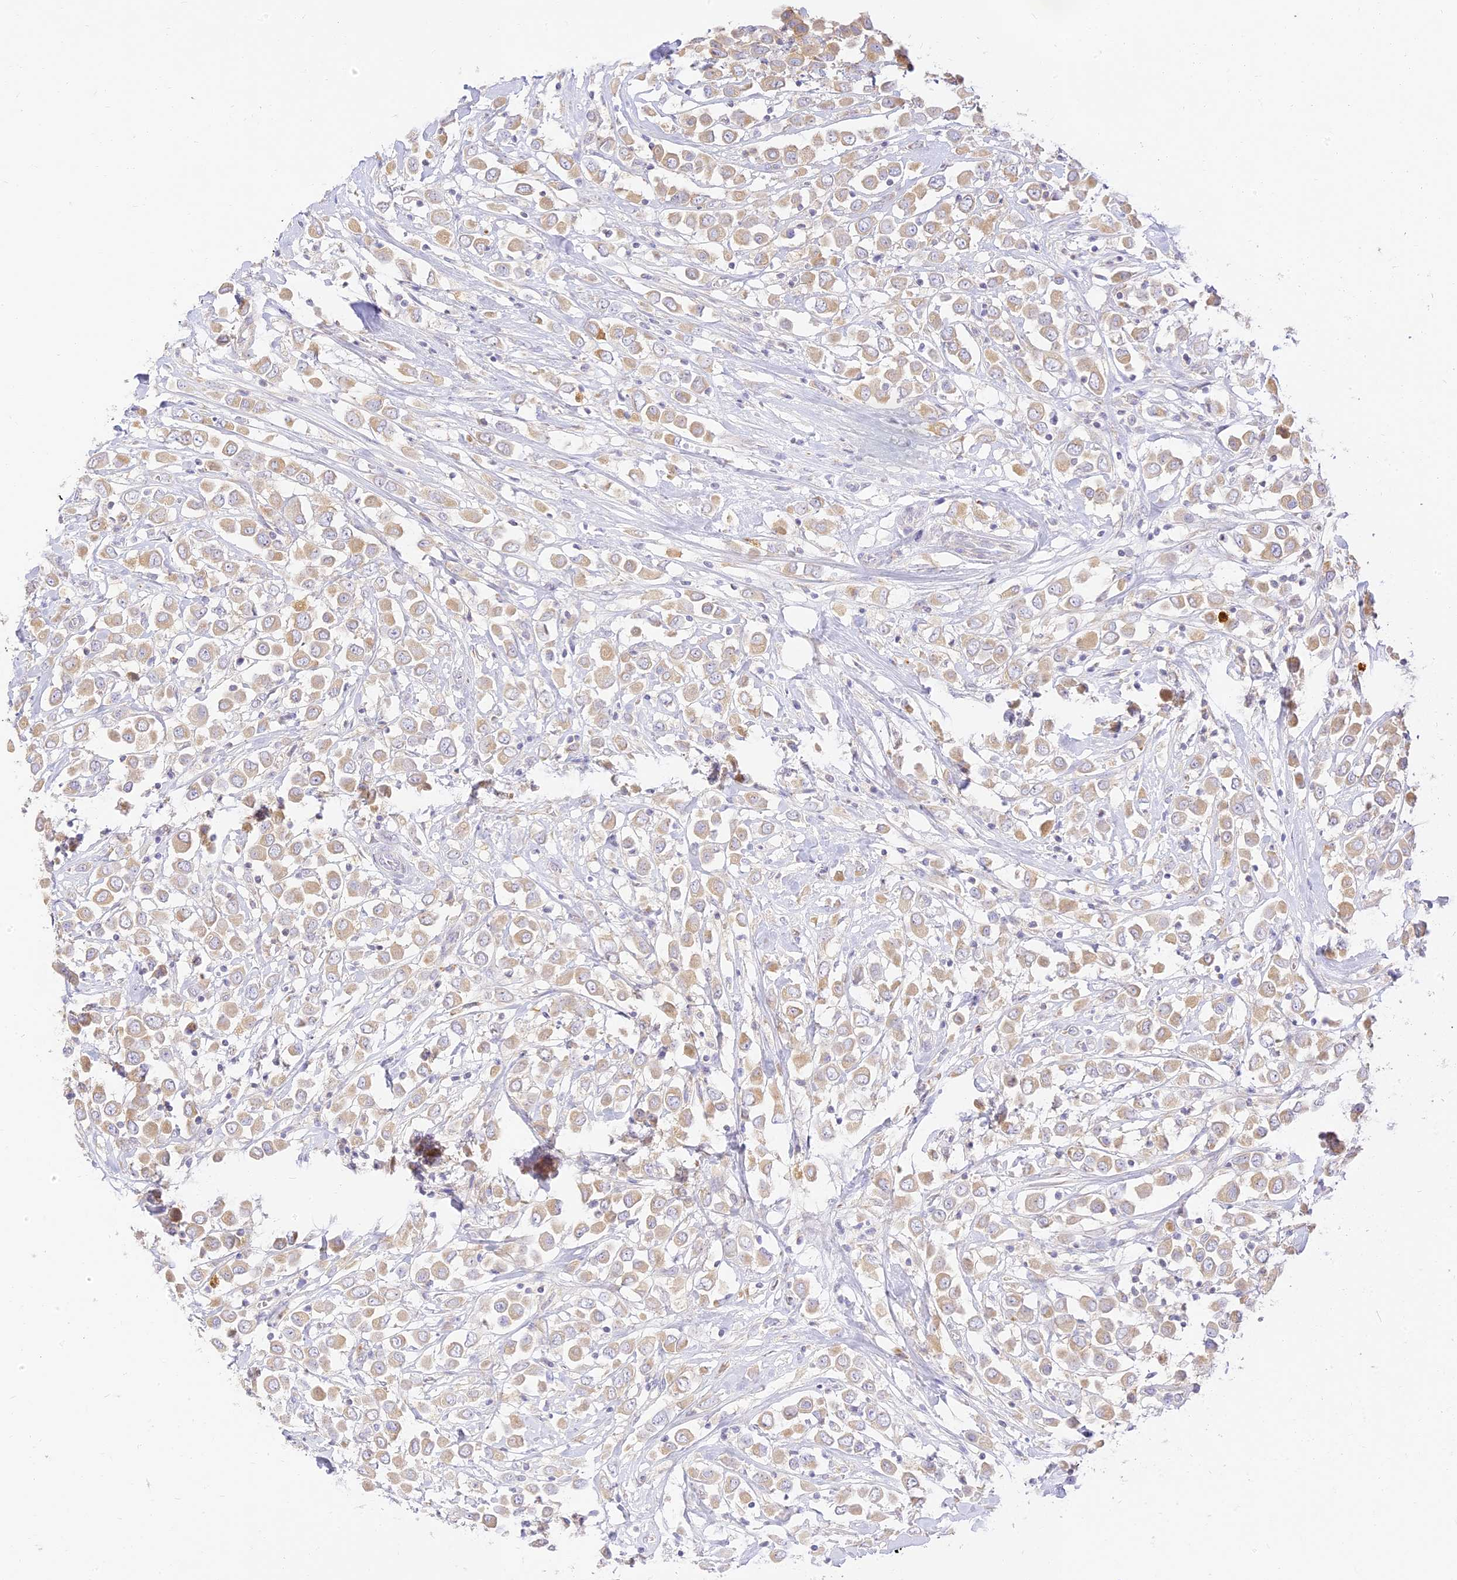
{"staining": {"intensity": "weak", "quantity": ">75%", "location": "cytoplasmic/membranous"}, "tissue": "breast cancer", "cell_type": "Tumor cells", "image_type": "cancer", "snomed": [{"axis": "morphology", "description": "Duct carcinoma"}, {"axis": "topography", "description": "Breast"}], "caption": "This is a histology image of immunohistochemistry (IHC) staining of breast invasive ductal carcinoma, which shows weak staining in the cytoplasmic/membranous of tumor cells.", "gene": "LRRC15", "patient": {"sex": "female", "age": 61}}